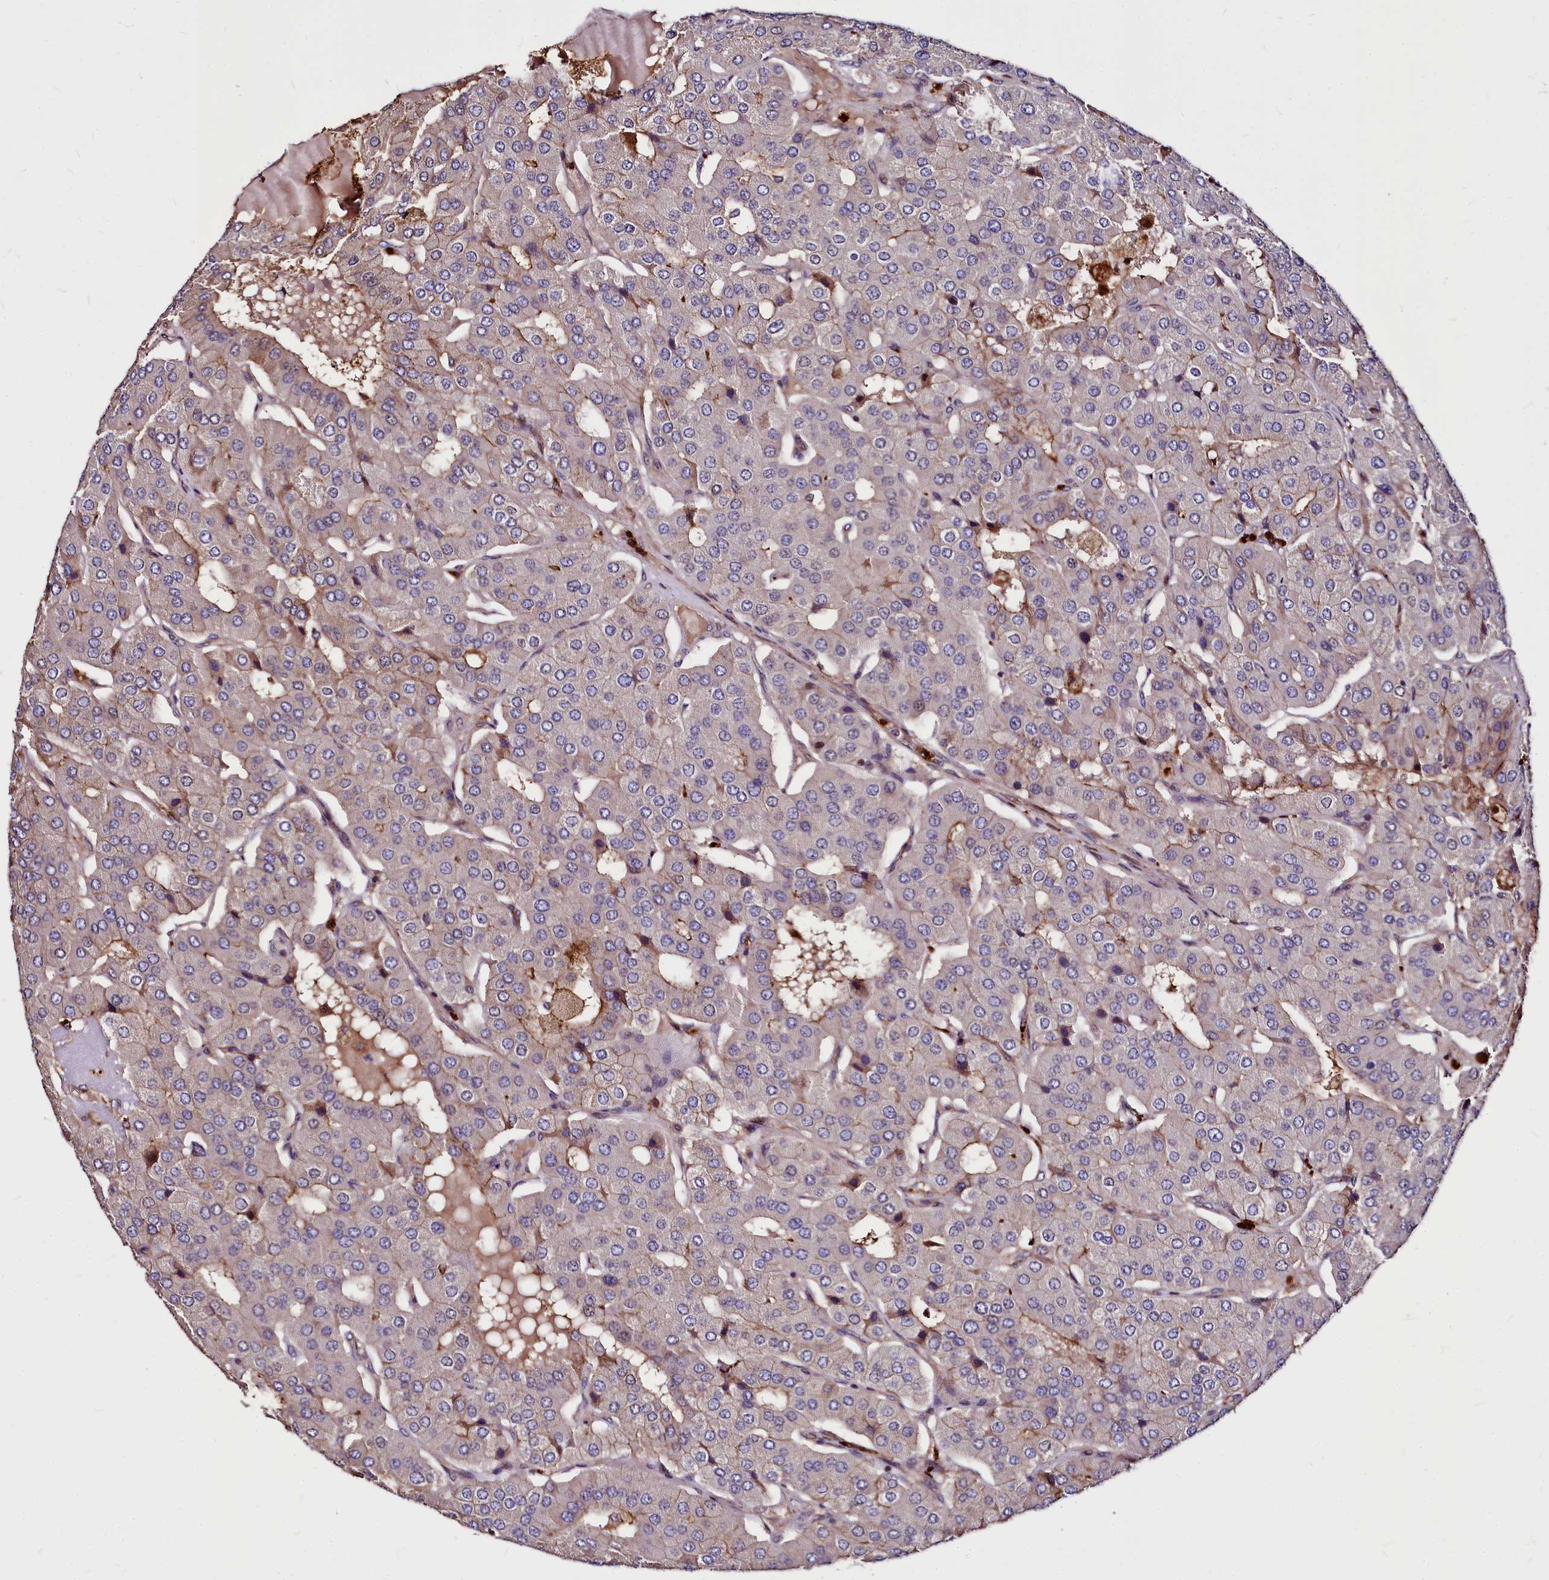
{"staining": {"intensity": "moderate", "quantity": "<25%", "location": "cytoplasmic/membranous"}, "tissue": "parathyroid gland", "cell_type": "Glandular cells", "image_type": "normal", "snomed": [{"axis": "morphology", "description": "Normal tissue, NOS"}, {"axis": "morphology", "description": "Adenoma, NOS"}, {"axis": "topography", "description": "Parathyroid gland"}], "caption": "Brown immunohistochemical staining in unremarkable parathyroid gland reveals moderate cytoplasmic/membranous staining in about <25% of glandular cells. The protein of interest is shown in brown color, while the nuclei are stained blue.", "gene": "ATG101", "patient": {"sex": "female", "age": 86}}